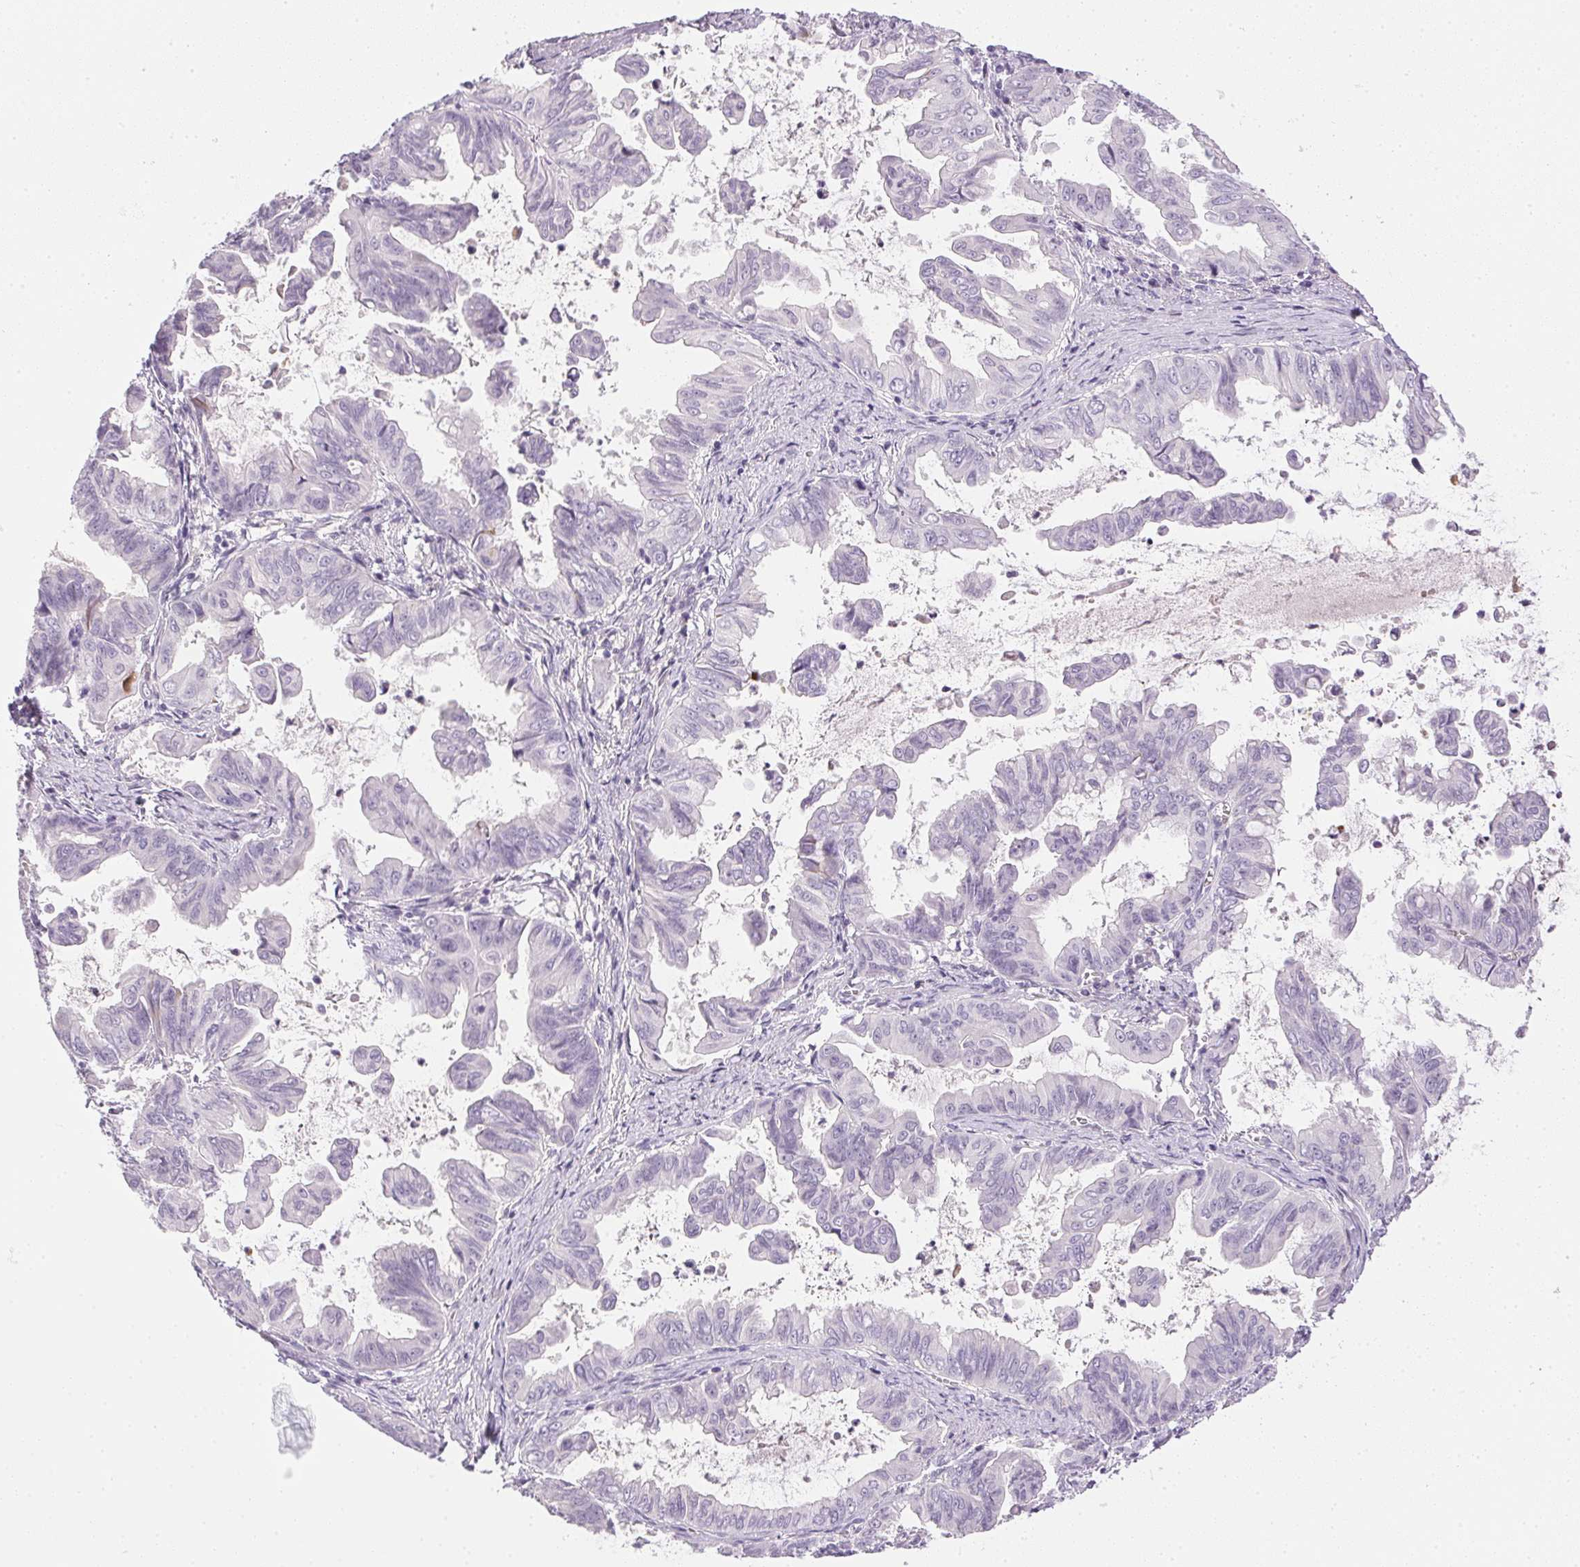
{"staining": {"intensity": "negative", "quantity": "none", "location": "none"}, "tissue": "stomach cancer", "cell_type": "Tumor cells", "image_type": "cancer", "snomed": [{"axis": "morphology", "description": "Adenocarcinoma, NOS"}, {"axis": "topography", "description": "Stomach, upper"}], "caption": "Tumor cells are negative for protein expression in human stomach adenocarcinoma. (Brightfield microscopy of DAB (3,3'-diaminobenzidine) immunohistochemistry at high magnification).", "gene": "GSDMC", "patient": {"sex": "male", "age": 80}}